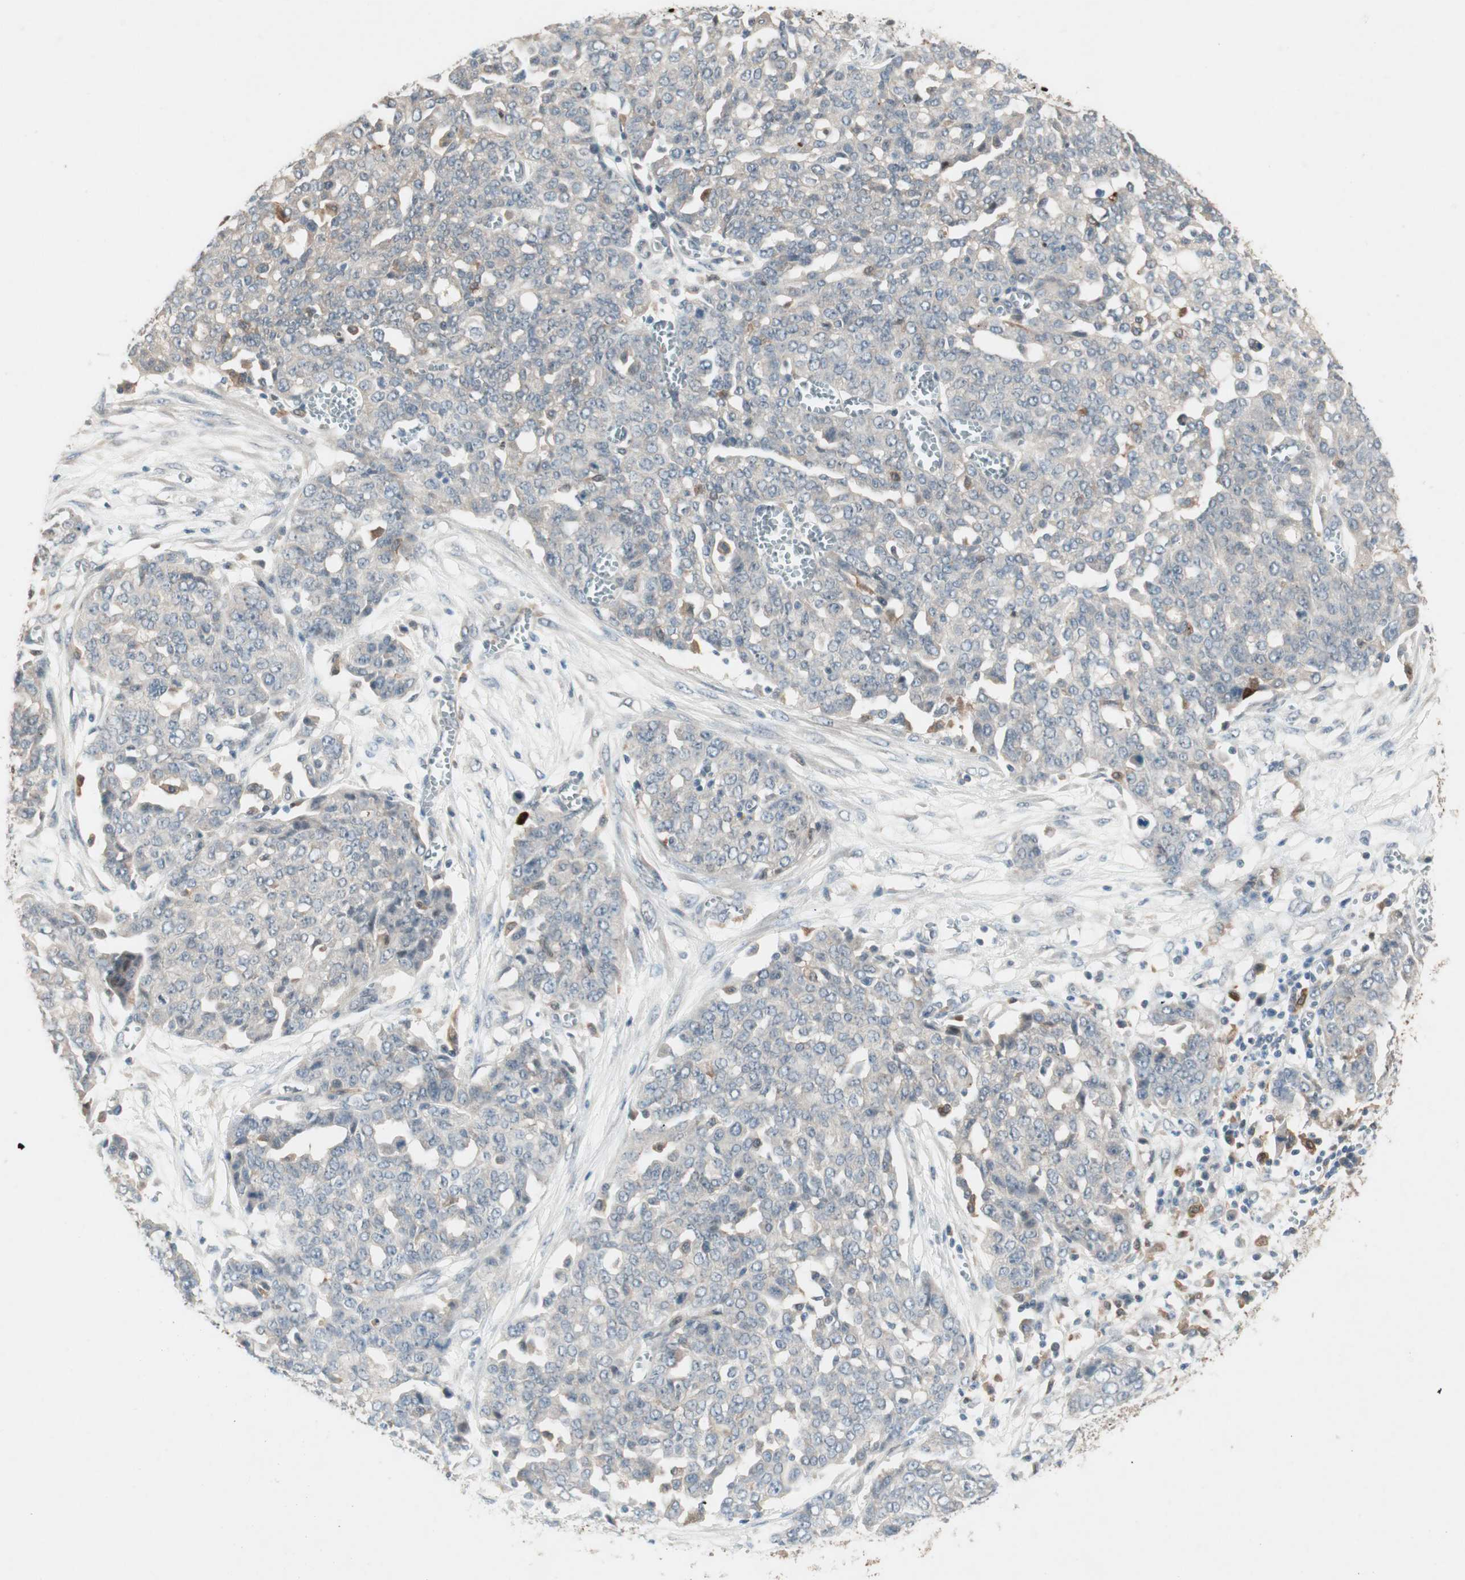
{"staining": {"intensity": "weak", "quantity": "<25%", "location": "cytoplasmic/membranous"}, "tissue": "ovarian cancer", "cell_type": "Tumor cells", "image_type": "cancer", "snomed": [{"axis": "morphology", "description": "Cystadenocarcinoma, serous, NOS"}, {"axis": "topography", "description": "Soft tissue"}, {"axis": "topography", "description": "Ovary"}], "caption": "Tumor cells show no significant protein expression in ovarian serous cystadenocarcinoma.", "gene": "RTL6", "patient": {"sex": "female", "age": 57}}